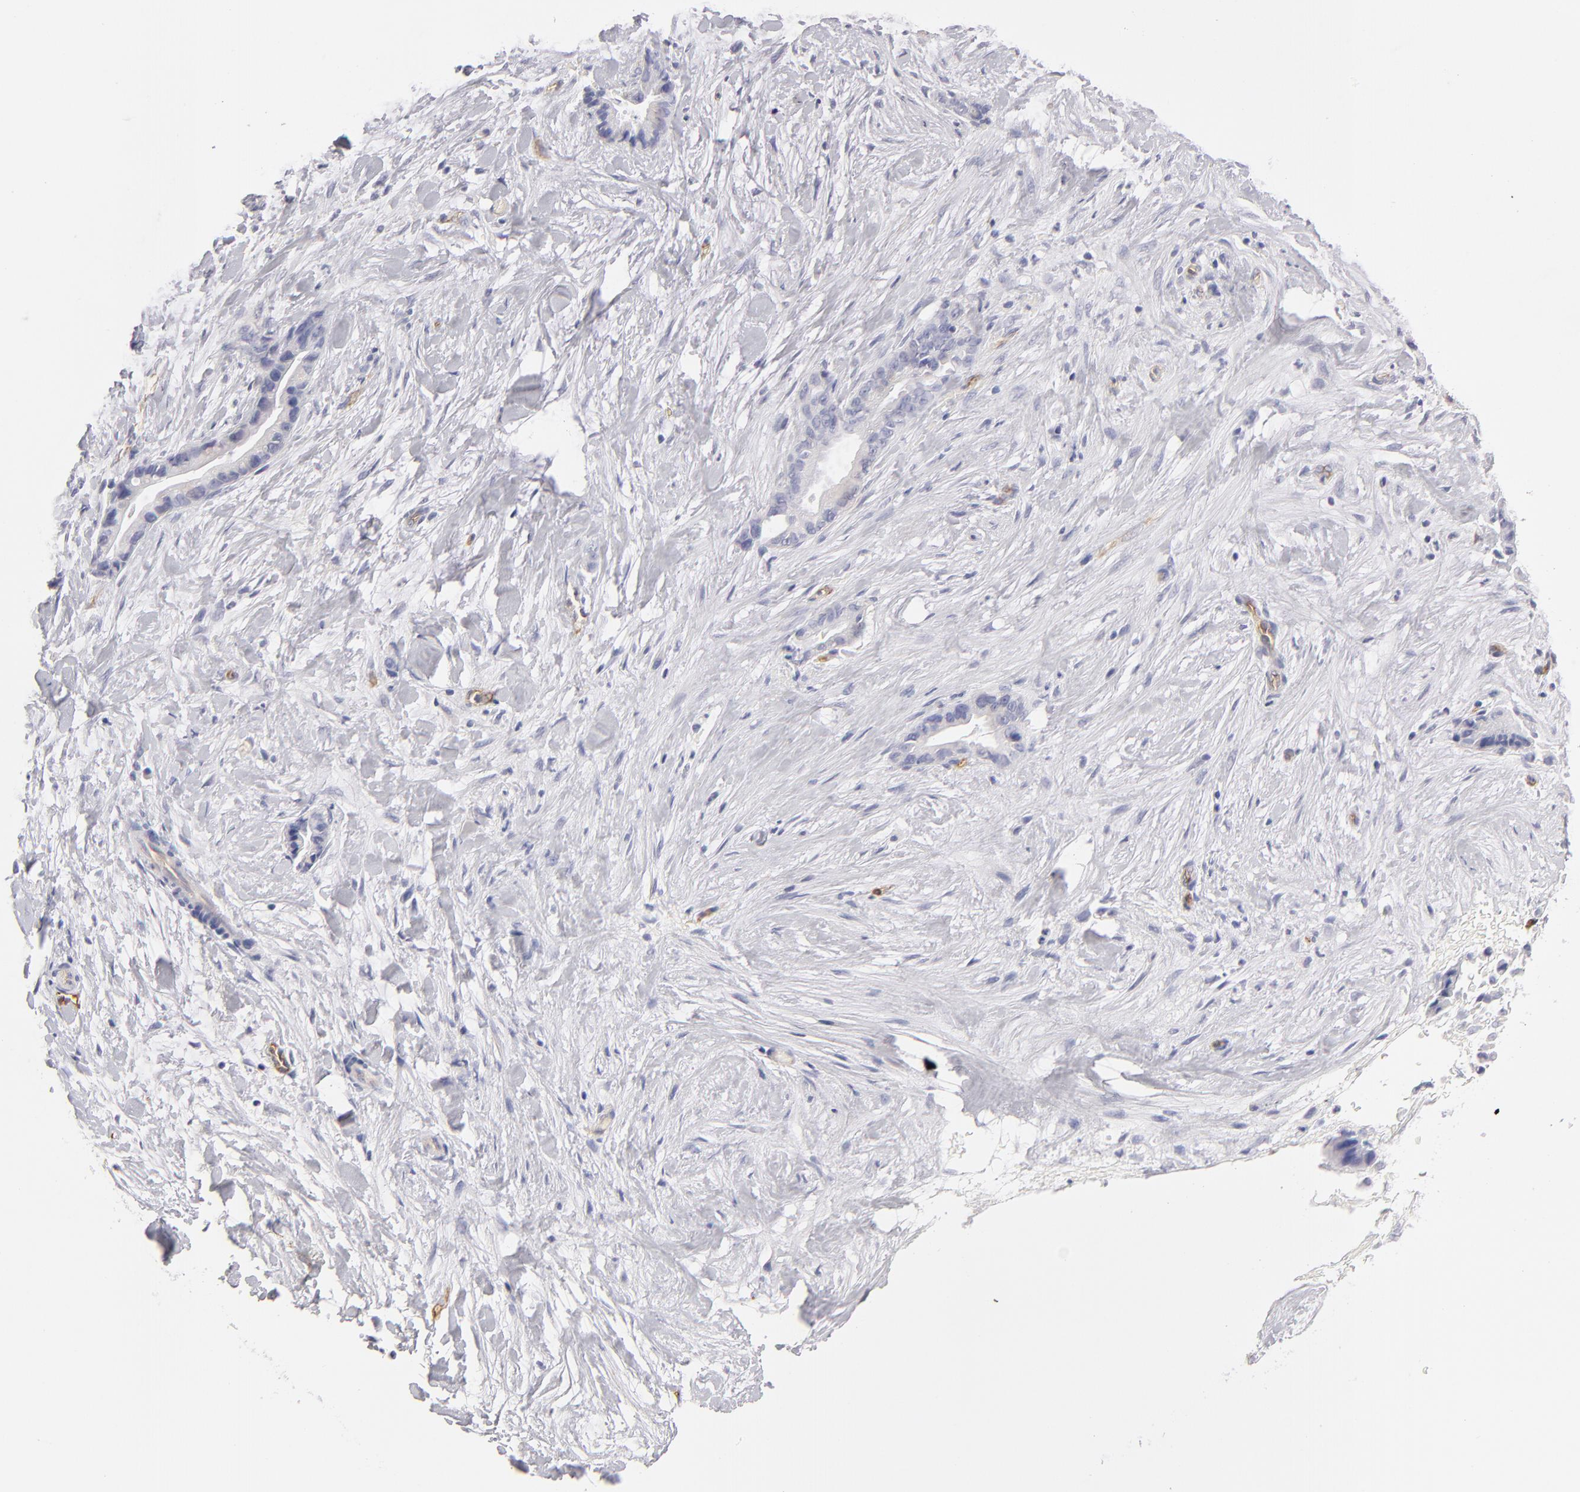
{"staining": {"intensity": "negative", "quantity": "none", "location": "none"}, "tissue": "liver cancer", "cell_type": "Tumor cells", "image_type": "cancer", "snomed": [{"axis": "morphology", "description": "Cholangiocarcinoma"}, {"axis": "topography", "description": "Liver"}], "caption": "Tumor cells are negative for brown protein staining in cholangiocarcinoma (liver). (Immunohistochemistry (ihc), brightfield microscopy, high magnification).", "gene": "PLVAP", "patient": {"sex": "female", "age": 55}}